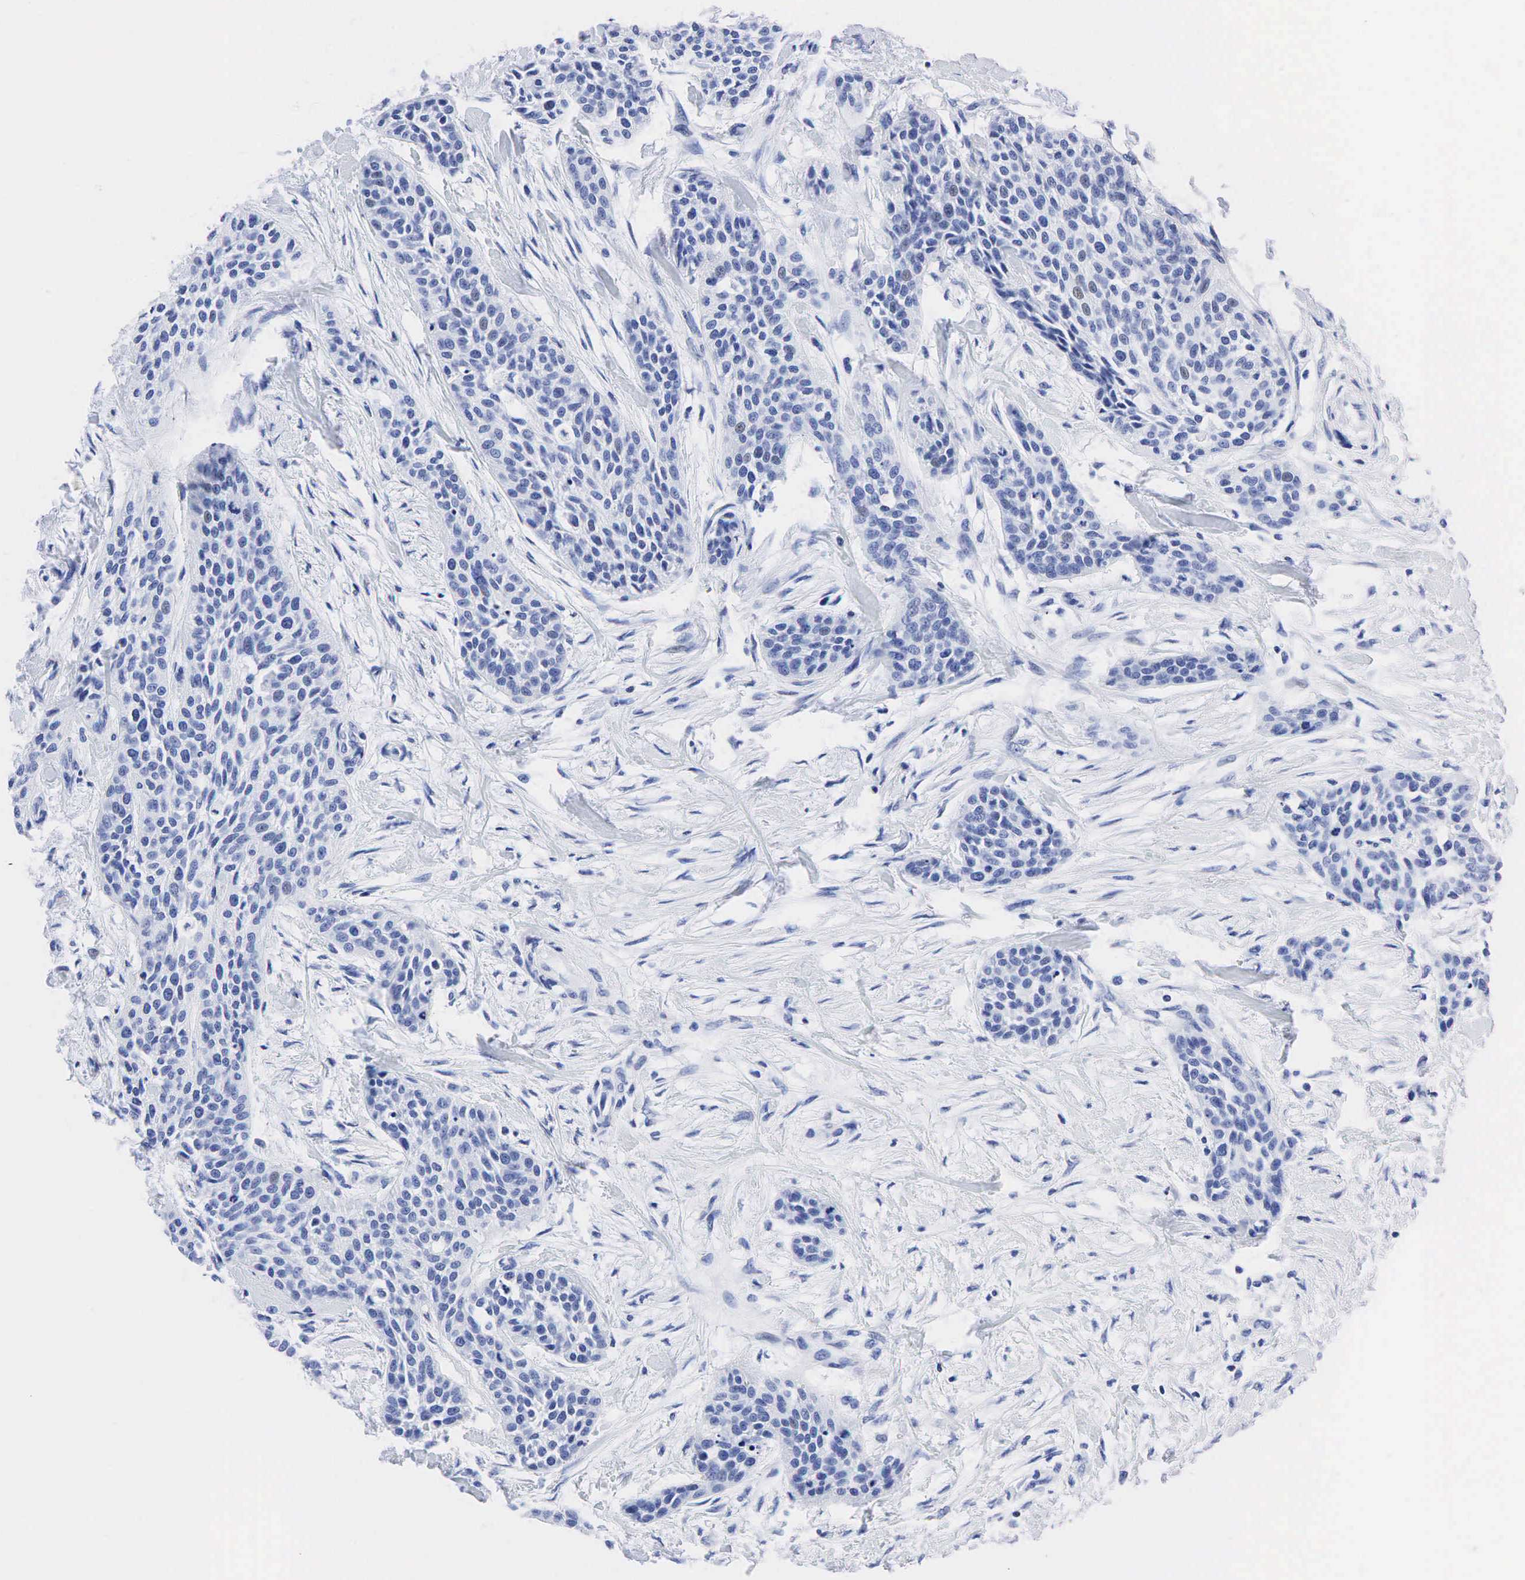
{"staining": {"intensity": "negative", "quantity": "none", "location": "none"}, "tissue": "urothelial cancer", "cell_type": "Tumor cells", "image_type": "cancer", "snomed": [{"axis": "morphology", "description": "Urothelial carcinoma, High grade"}, {"axis": "topography", "description": "Urinary bladder"}], "caption": "IHC micrograph of human urothelial cancer stained for a protein (brown), which shows no expression in tumor cells.", "gene": "PTH", "patient": {"sex": "male", "age": 56}}